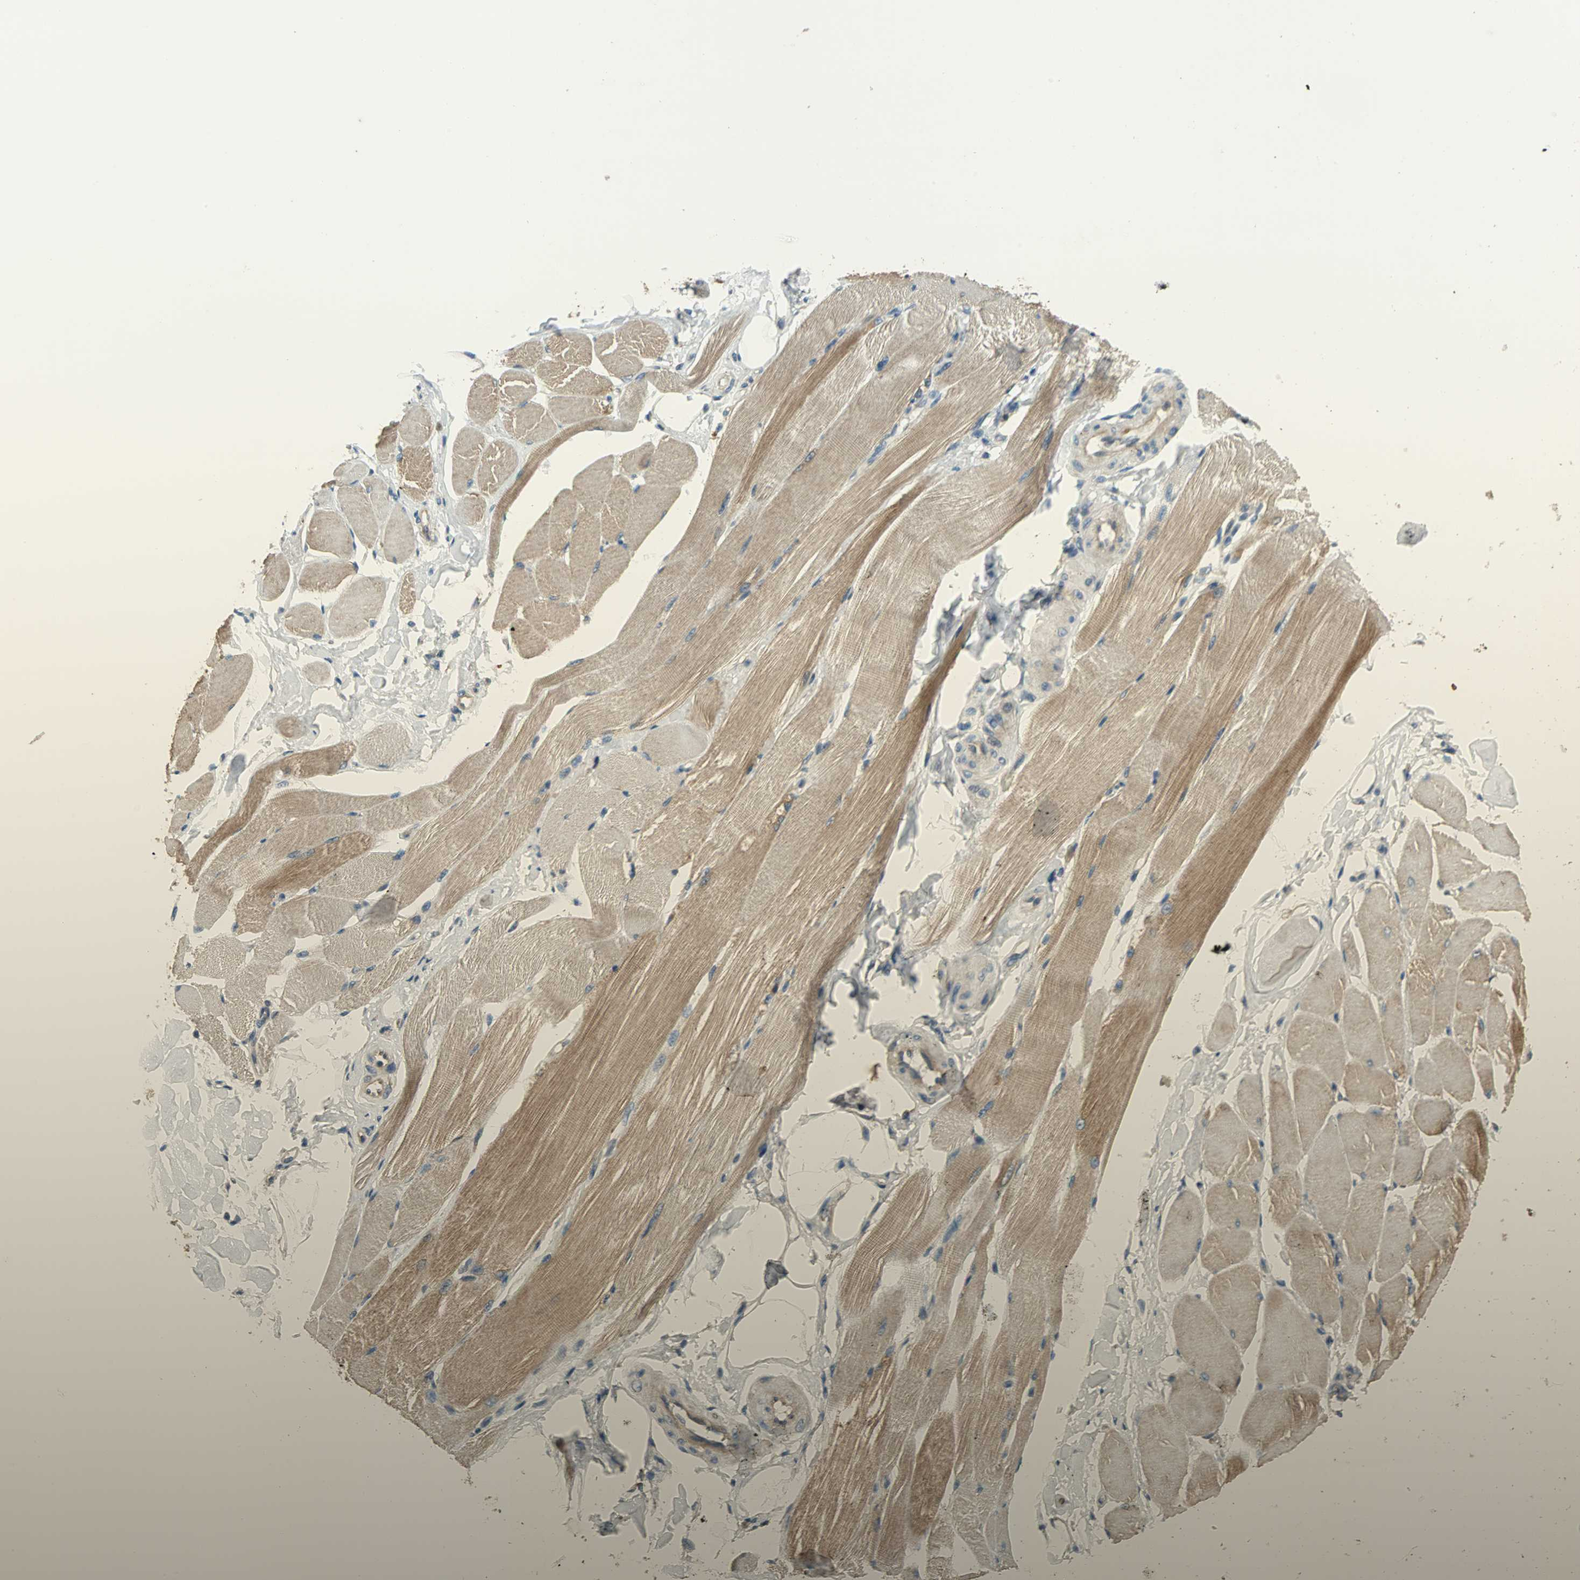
{"staining": {"intensity": "moderate", "quantity": ">75%", "location": "cytoplasmic/membranous"}, "tissue": "skeletal muscle", "cell_type": "Myocytes", "image_type": "normal", "snomed": [{"axis": "morphology", "description": "Normal tissue, NOS"}, {"axis": "topography", "description": "Skeletal muscle"}, {"axis": "topography", "description": "Peripheral nerve tissue"}], "caption": "Myocytes exhibit medium levels of moderate cytoplasmic/membranous expression in approximately >75% of cells in benign human skeletal muscle. (DAB IHC, brown staining for protein, blue staining for nuclei).", "gene": "TRAK1", "patient": {"sex": "female", "age": 84}}